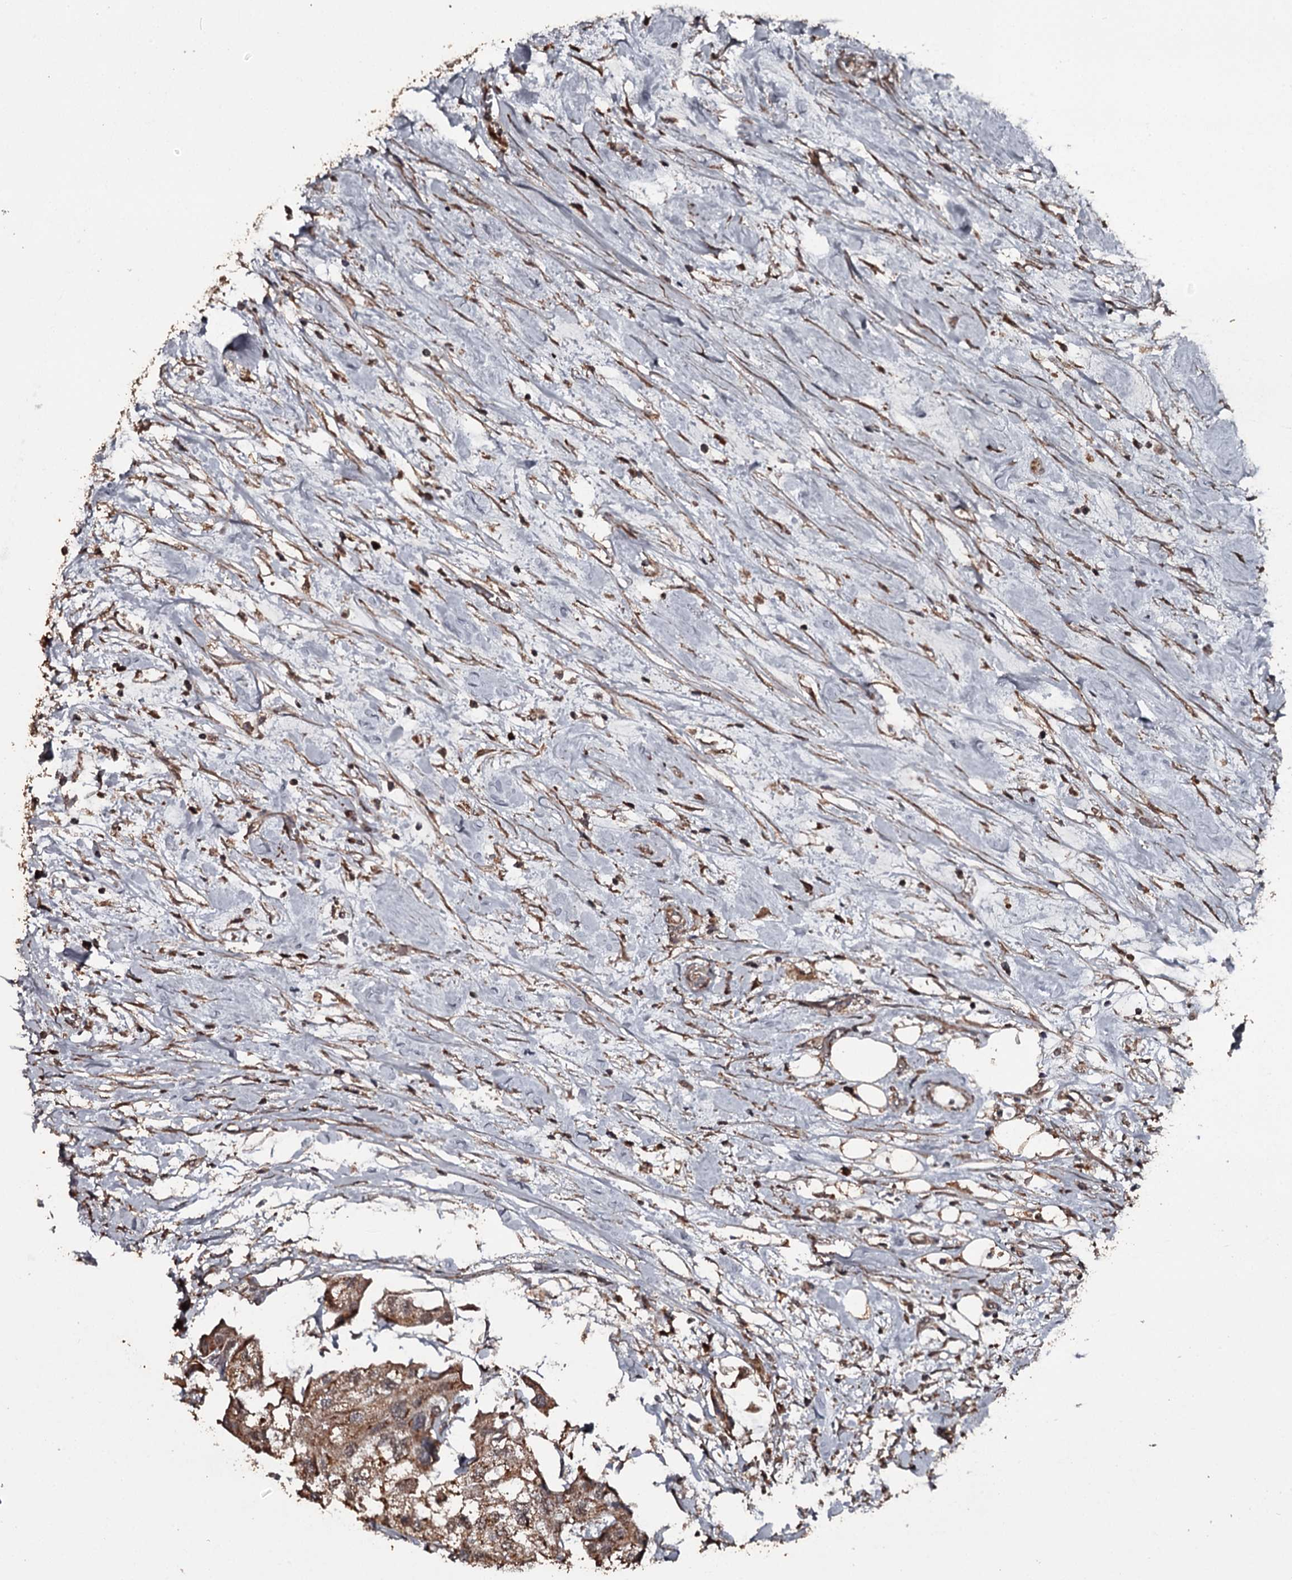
{"staining": {"intensity": "moderate", "quantity": ">75%", "location": "cytoplasmic/membranous"}, "tissue": "urothelial cancer", "cell_type": "Tumor cells", "image_type": "cancer", "snomed": [{"axis": "morphology", "description": "Urothelial carcinoma, High grade"}, {"axis": "topography", "description": "Urinary bladder"}], "caption": "Brown immunohistochemical staining in urothelial cancer demonstrates moderate cytoplasmic/membranous staining in approximately >75% of tumor cells.", "gene": "WIPI1", "patient": {"sex": "male", "age": 64}}